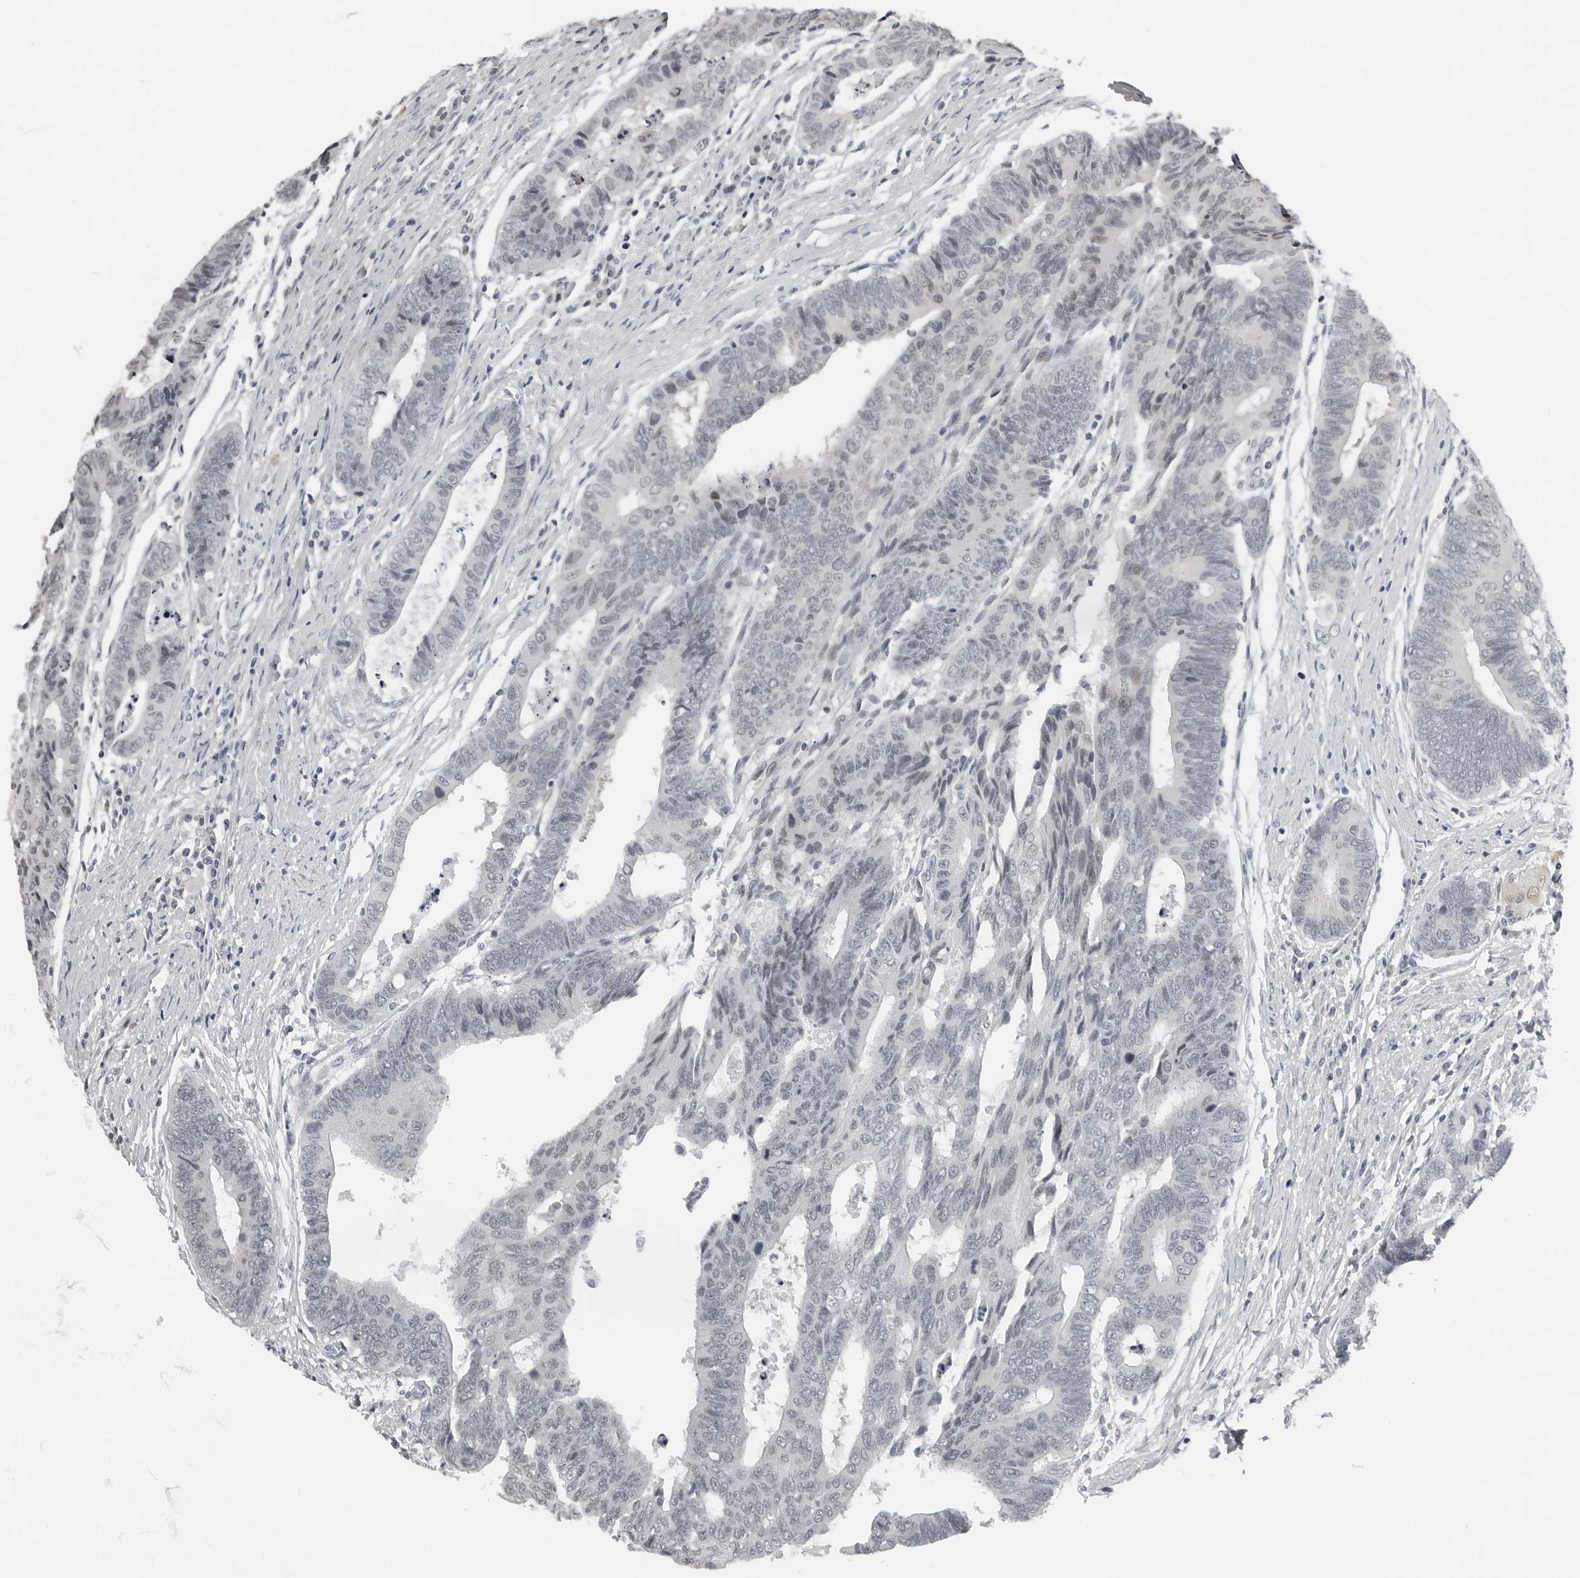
{"staining": {"intensity": "negative", "quantity": "none", "location": "none"}, "tissue": "colorectal cancer", "cell_type": "Tumor cells", "image_type": "cancer", "snomed": [{"axis": "morphology", "description": "Adenocarcinoma, NOS"}, {"axis": "topography", "description": "Rectum"}], "caption": "Protein analysis of colorectal cancer (adenocarcinoma) reveals no significant positivity in tumor cells.", "gene": "PPP1R42", "patient": {"sex": "male", "age": 84}}